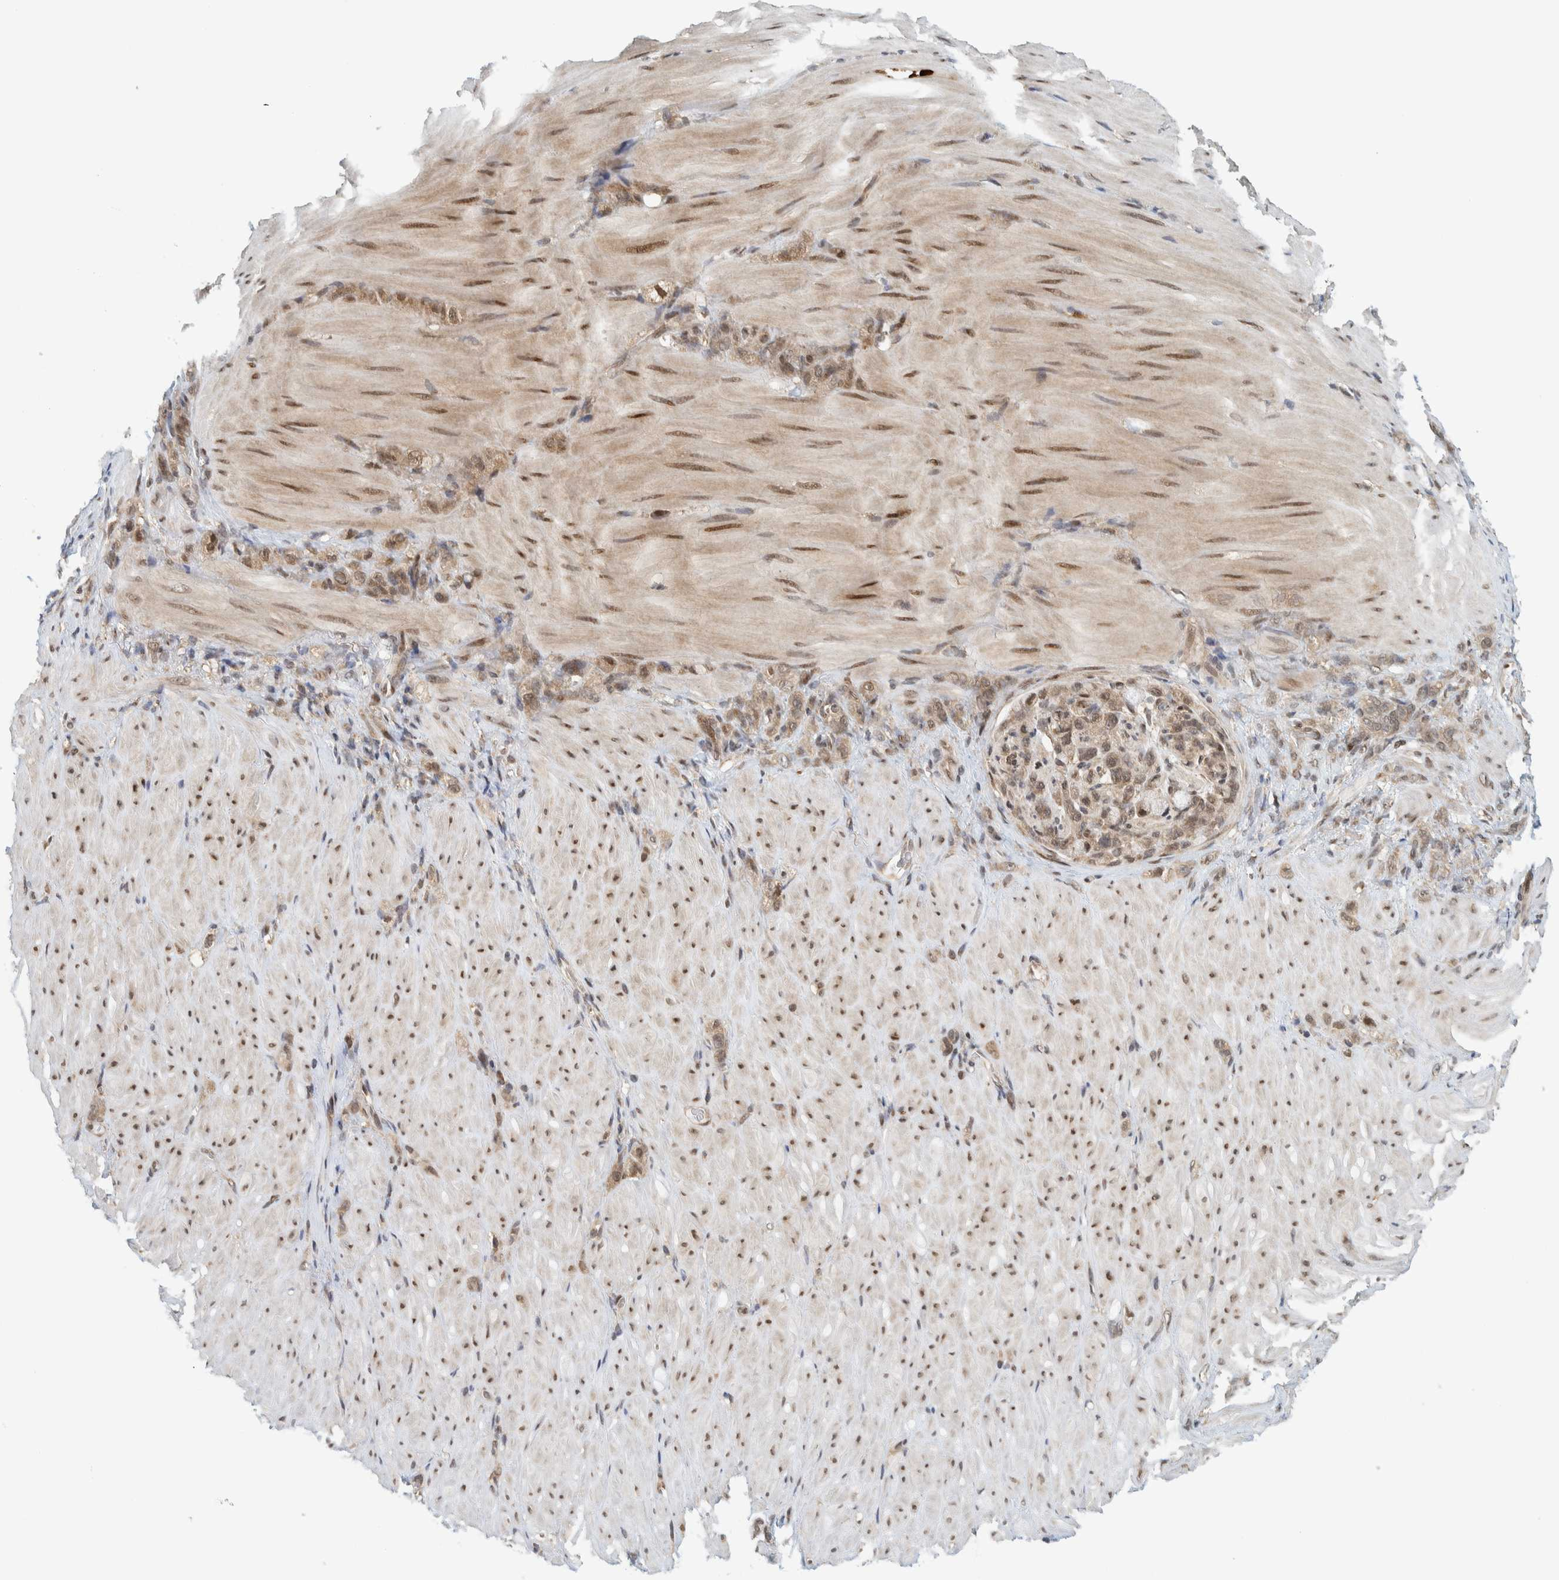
{"staining": {"intensity": "weak", "quantity": ">75%", "location": "cytoplasmic/membranous,nuclear"}, "tissue": "stomach cancer", "cell_type": "Tumor cells", "image_type": "cancer", "snomed": [{"axis": "morphology", "description": "Normal tissue, NOS"}, {"axis": "morphology", "description": "Adenocarcinoma, NOS"}, {"axis": "topography", "description": "Stomach"}], "caption": "This is a photomicrograph of immunohistochemistry (IHC) staining of stomach cancer (adenocarcinoma), which shows weak expression in the cytoplasmic/membranous and nuclear of tumor cells.", "gene": "COPS3", "patient": {"sex": "male", "age": 82}}